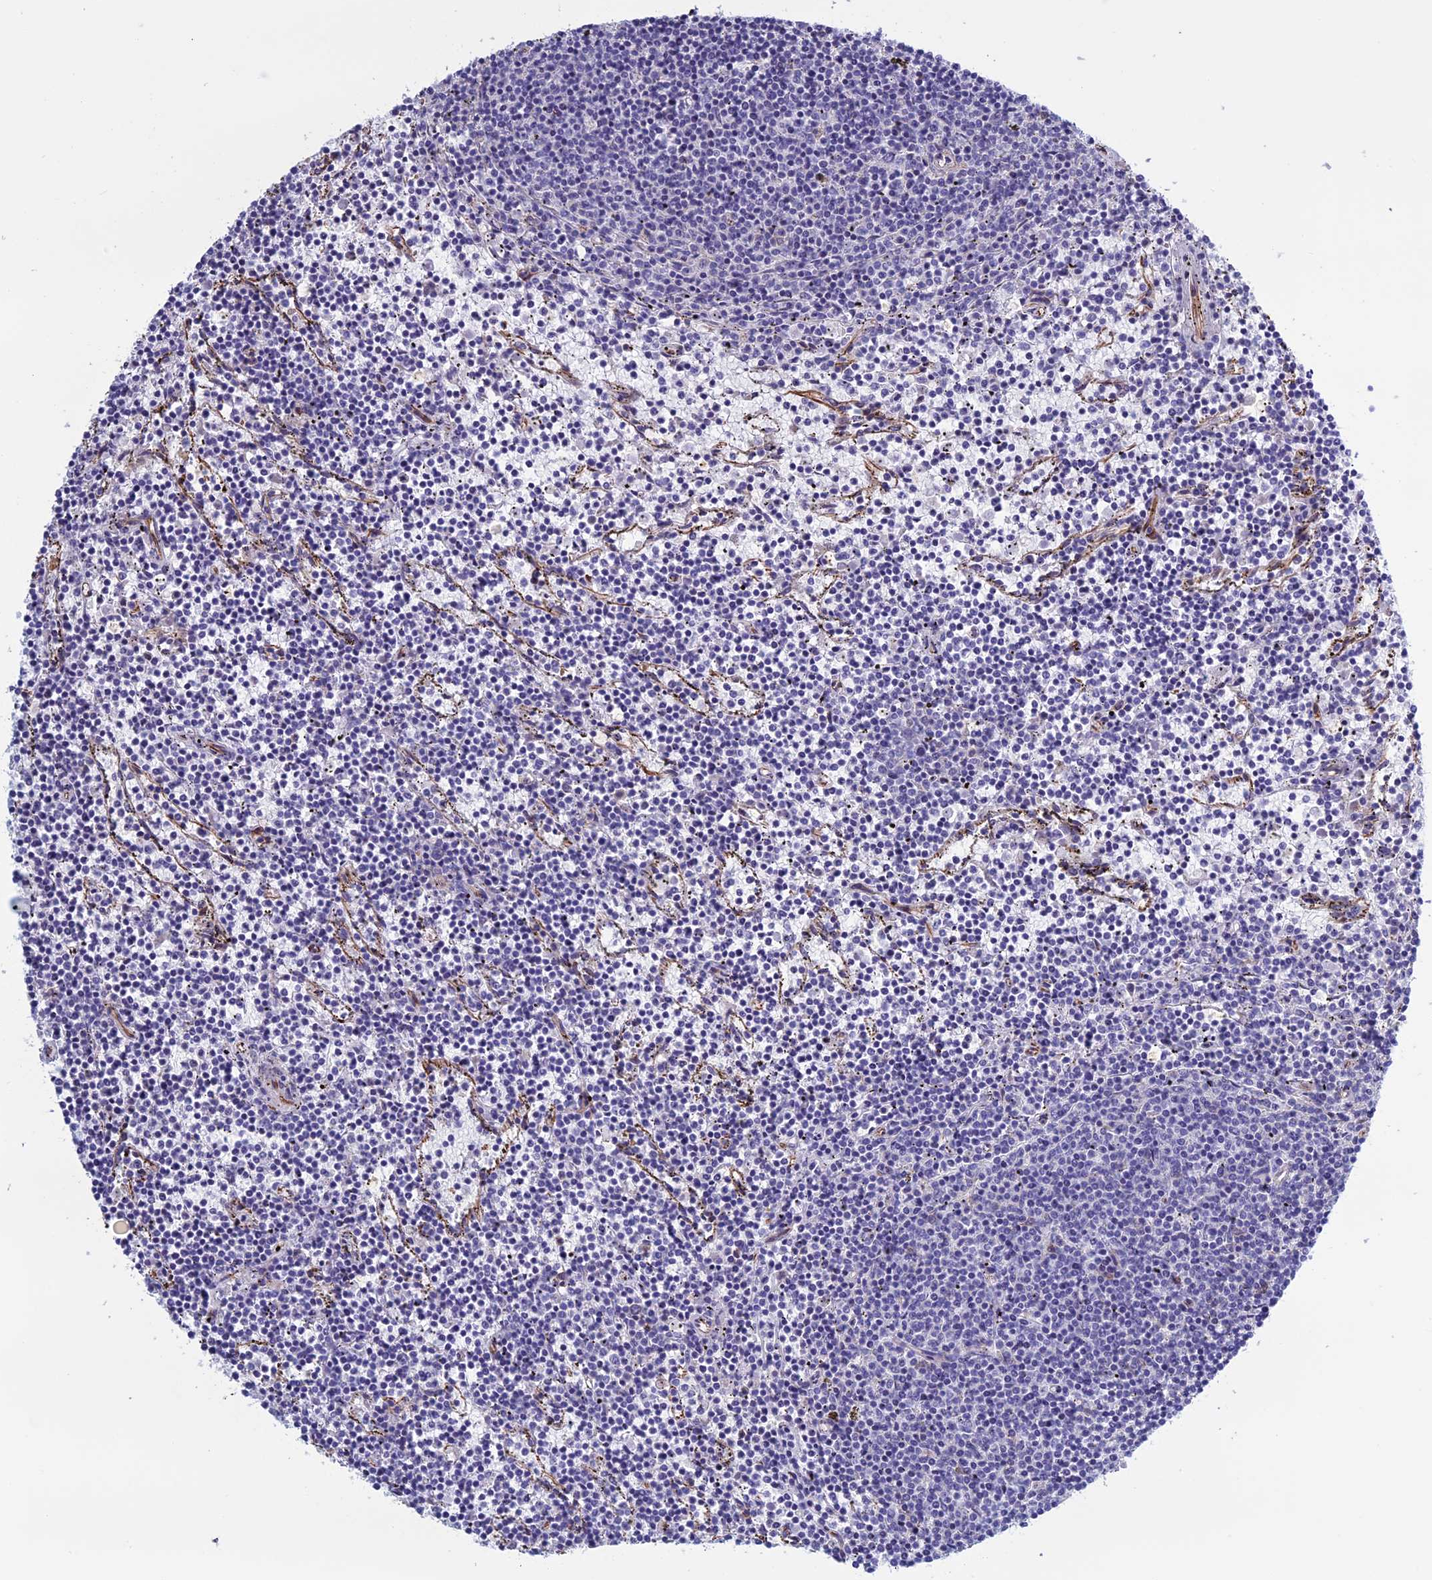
{"staining": {"intensity": "negative", "quantity": "none", "location": "none"}, "tissue": "lymphoma", "cell_type": "Tumor cells", "image_type": "cancer", "snomed": [{"axis": "morphology", "description": "Malignant lymphoma, non-Hodgkin's type, Low grade"}, {"axis": "topography", "description": "Spleen"}], "caption": "High magnification brightfield microscopy of low-grade malignant lymphoma, non-Hodgkin's type stained with DAB (3,3'-diaminobenzidine) (brown) and counterstained with hematoxylin (blue): tumor cells show no significant expression.", "gene": "ANGPTL2", "patient": {"sex": "female", "age": 50}}